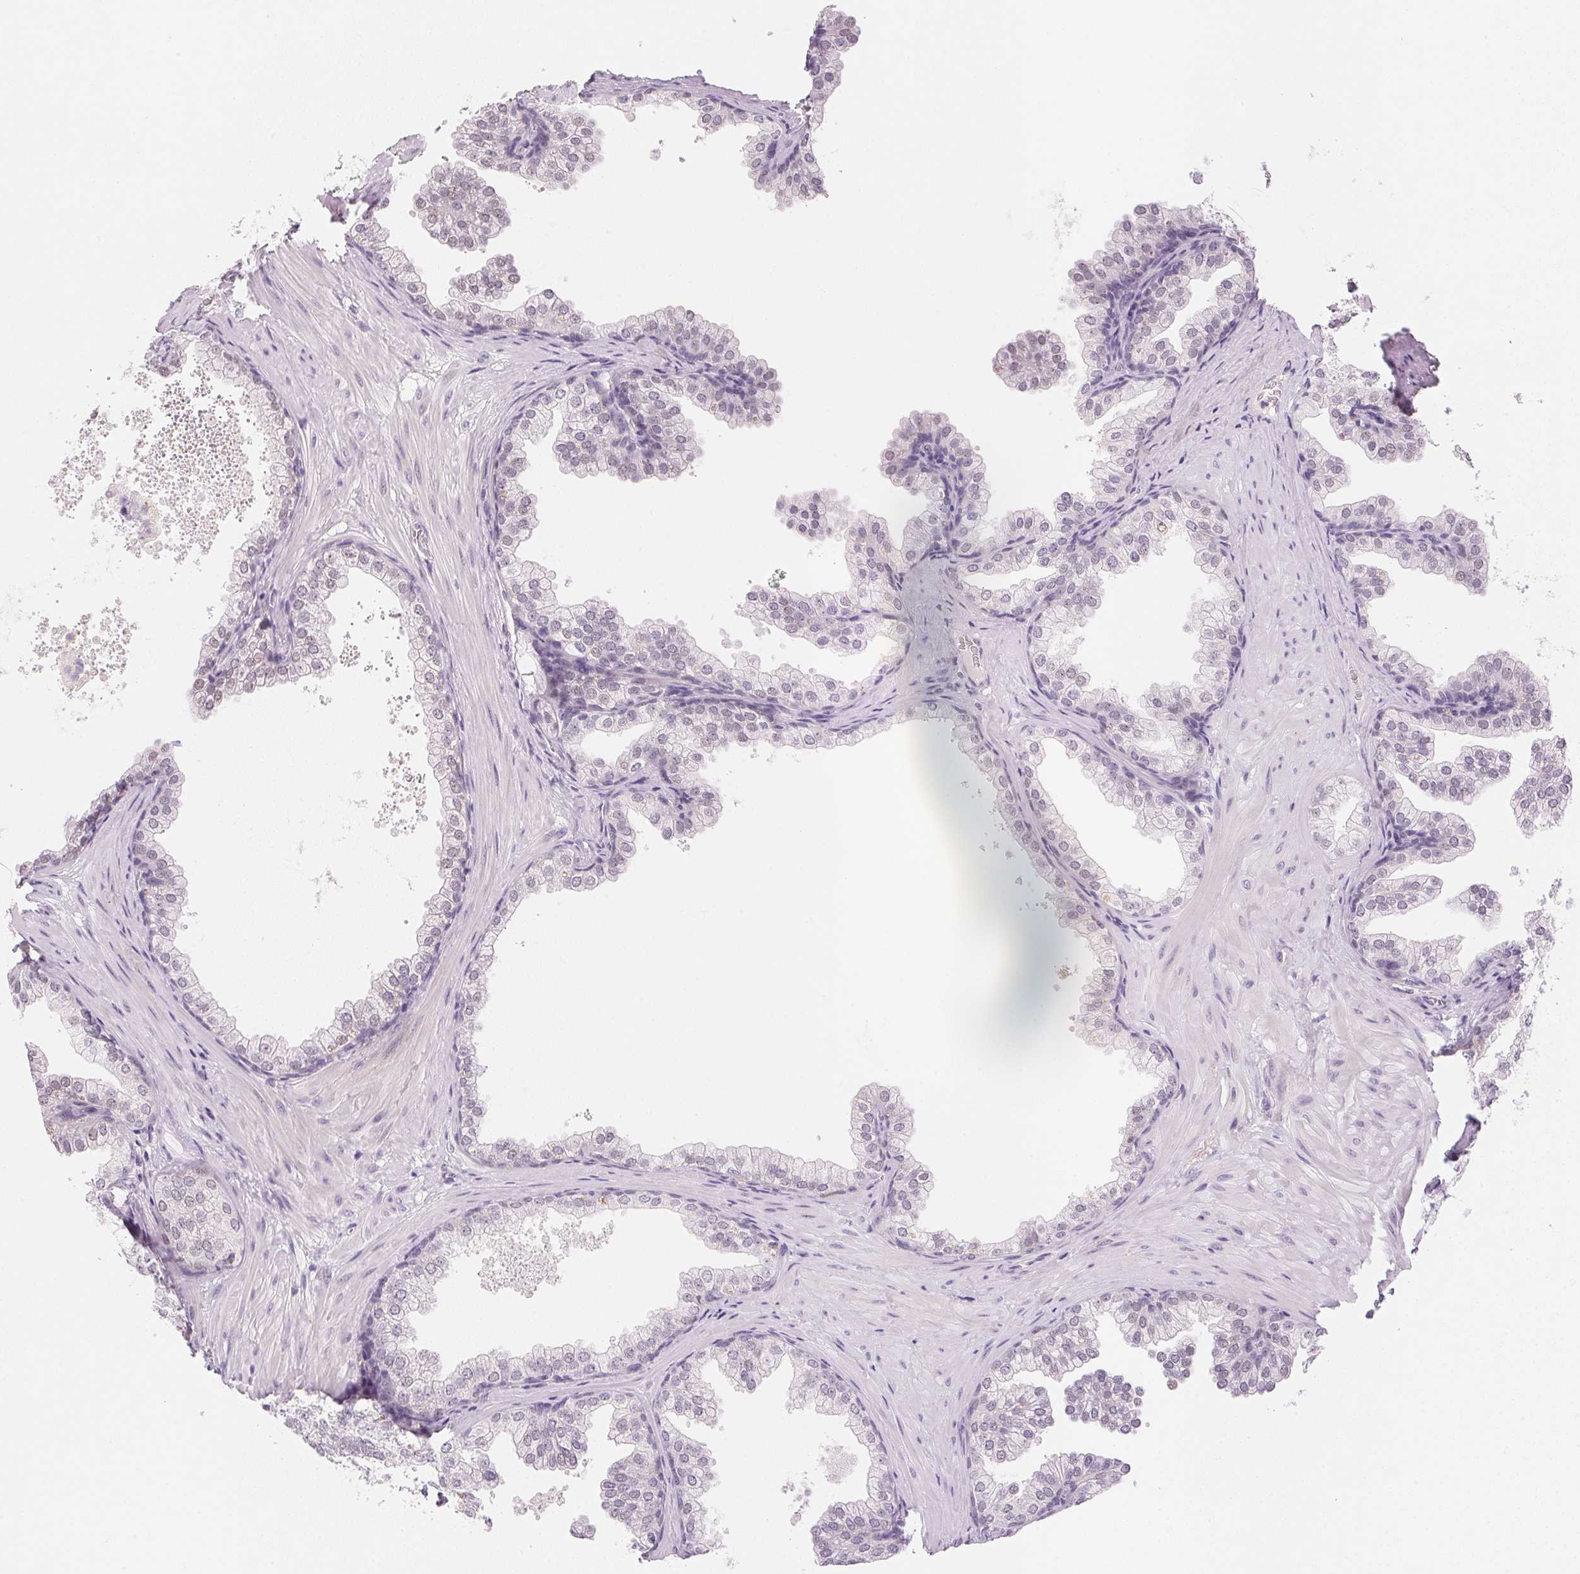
{"staining": {"intensity": "negative", "quantity": "none", "location": "none"}, "tissue": "prostate", "cell_type": "Glandular cells", "image_type": "normal", "snomed": [{"axis": "morphology", "description": "Normal tissue, NOS"}, {"axis": "topography", "description": "Prostate"}], "caption": "Immunohistochemistry (IHC) image of normal human prostate stained for a protein (brown), which shows no positivity in glandular cells.", "gene": "FNDC4", "patient": {"sex": "male", "age": 37}}